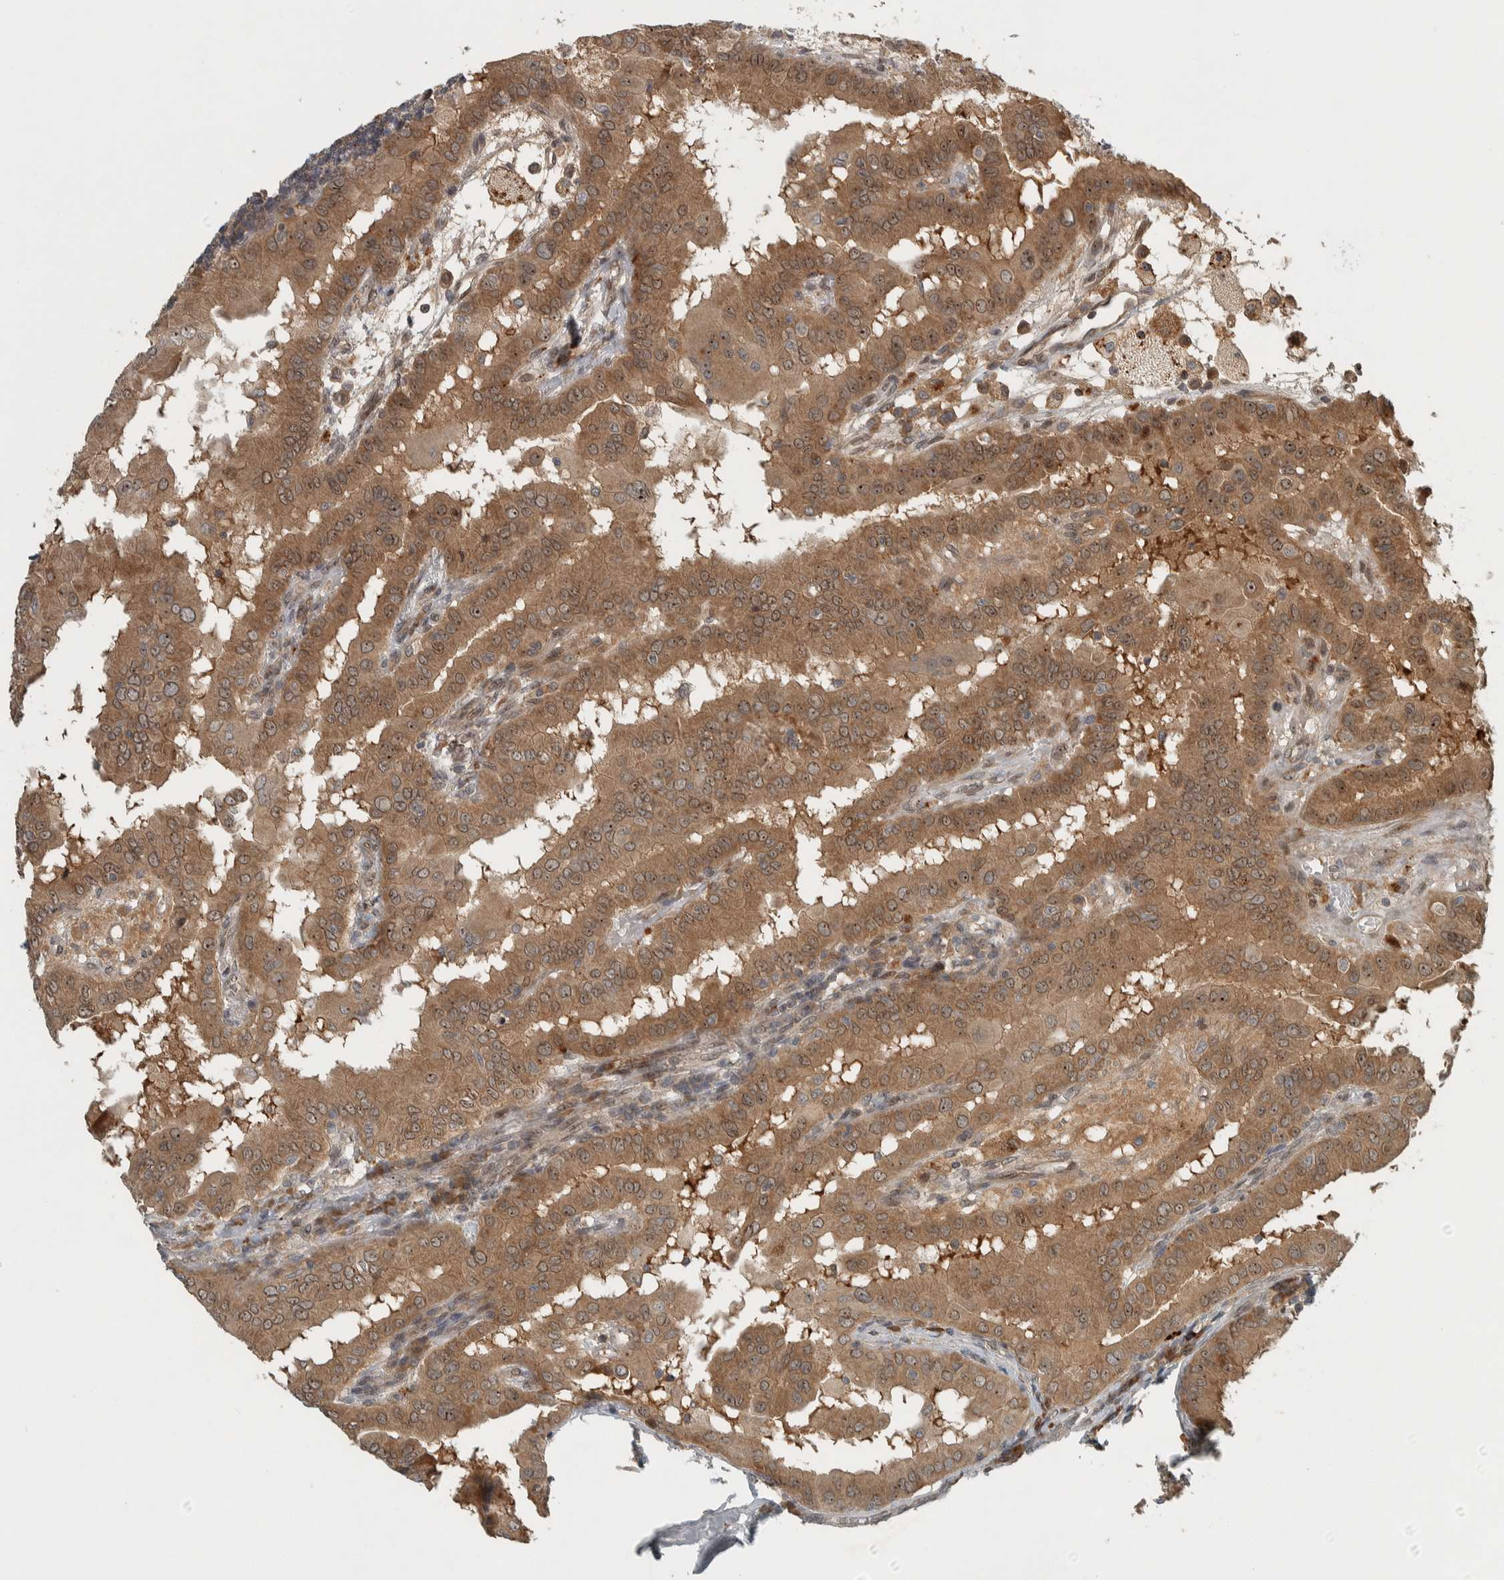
{"staining": {"intensity": "moderate", "quantity": ">75%", "location": "cytoplasmic/membranous,nuclear"}, "tissue": "thyroid cancer", "cell_type": "Tumor cells", "image_type": "cancer", "snomed": [{"axis": "morphology", "description": "Papillary adenocarcinoma, NOS"}, {"axis": "topography", "description": "Thyroid gland"}], "caption": "Human papillary adenocarcinoma (thyroid) stained for a protein (brown) displays moderate cytoplasmic/membranous and nuclear positive expression in about >75% of tumor cells.", "gene": "XPO5", "patient": {"sex": "male", "age": 33}}